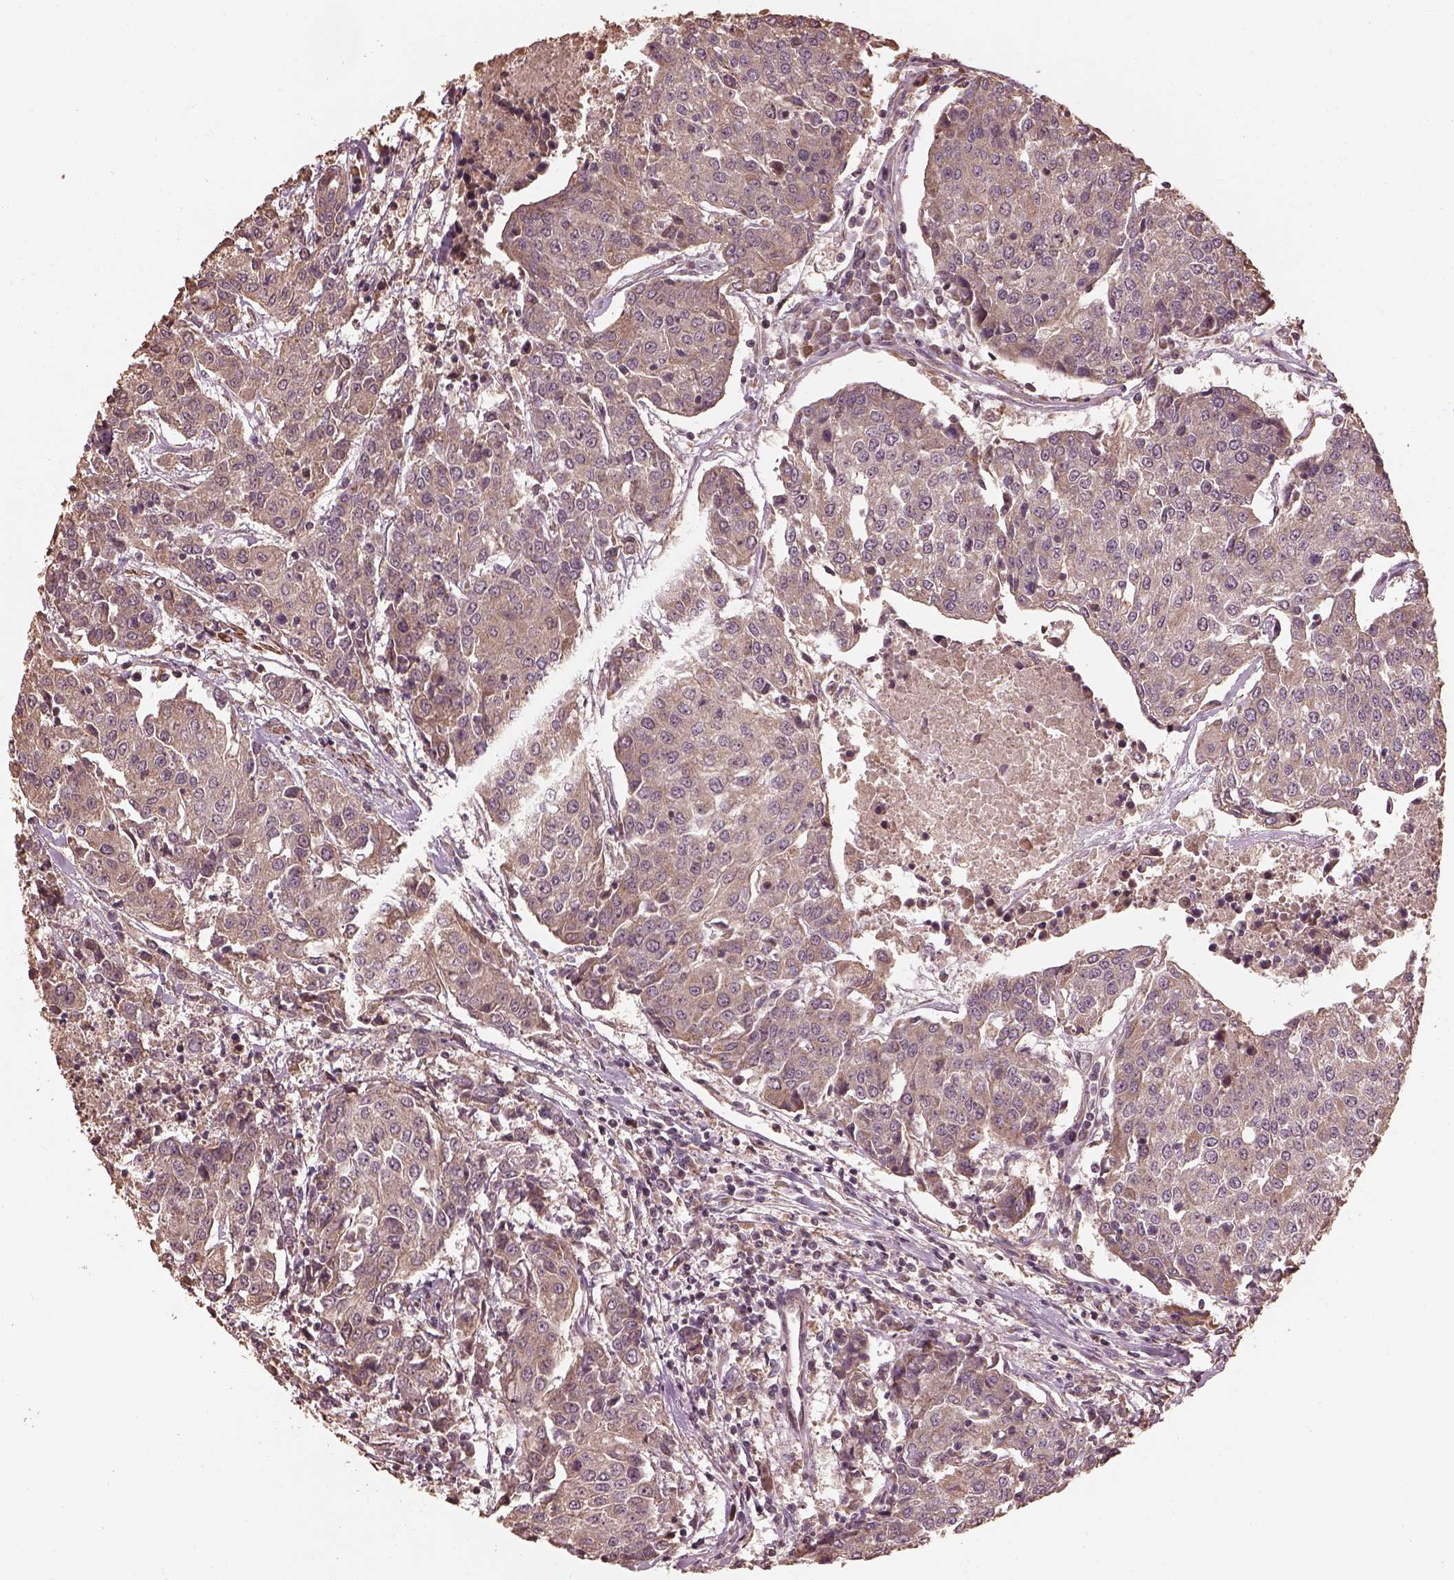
{"staining": {"intensity": "moderate", "quantity": "<25%", "location": "cytoplasmic/membranous"}, "tissue": "urothelial cancer", "cell_type": "Tumor cells", "image_type": "cancer", "snomed": [{"axis": "morphology", "description": "Urothelial carcinoma, High grade"}, {"axis": "topography", "description": "Urinary bladder"}], "caption": "Immunohistochemical staining of human urothelial cancer displays low levels of moderate cytoplasmic/membranous protein expression in approximately <25% of tumor cells.", "gene": "METTL4", "patient": {"sex": "female", "age": 85}}